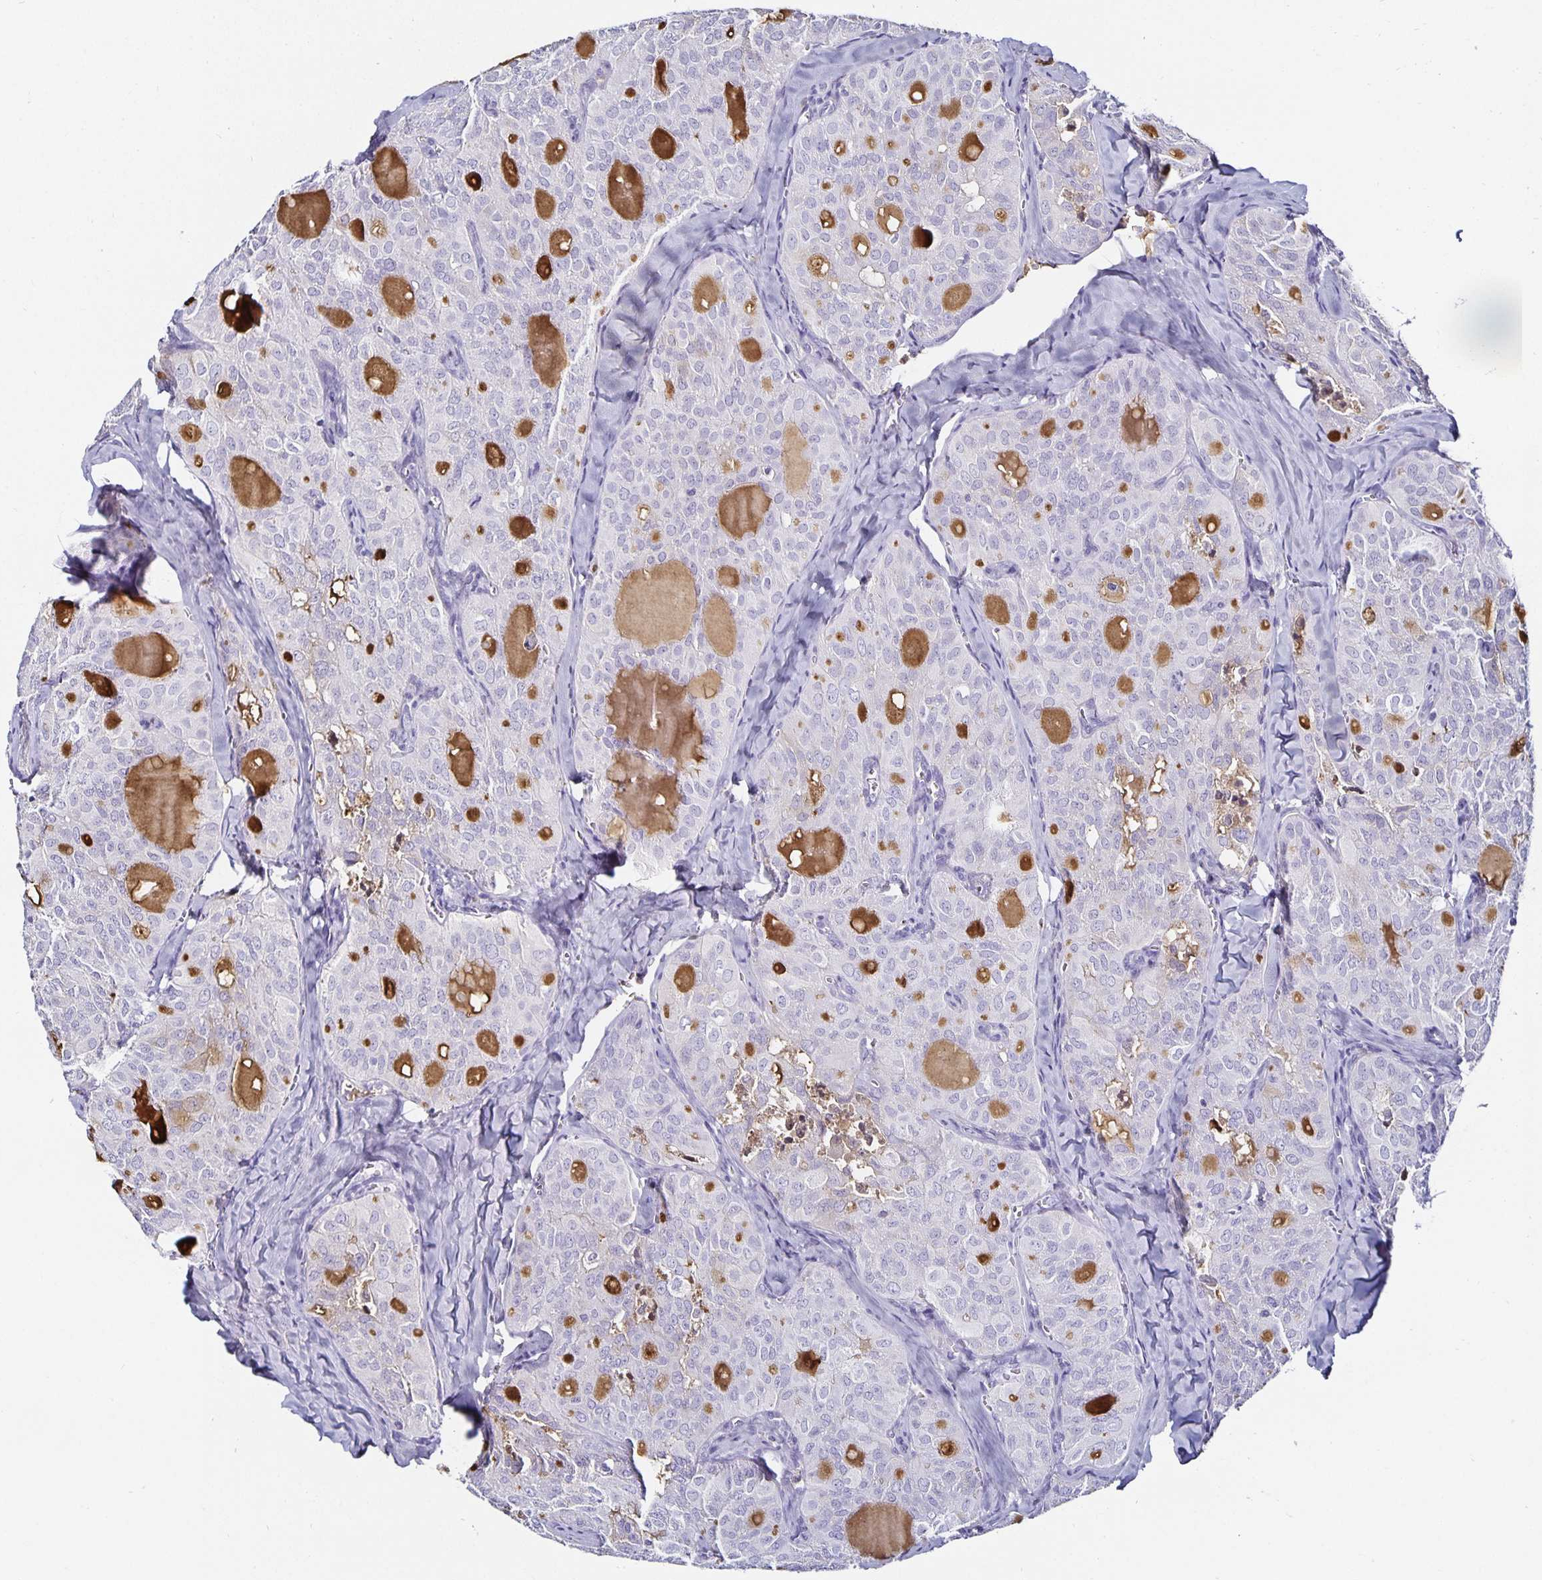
{"staining": {"intensity": "negative", "quantity": "none", "location": "none"}, "tissue": "thyroid cancer", "cell_type": "Tumor cells", "image_type": "cancer", "snomed": [{"axis": "morphology", "description": "Follicular adenoma carcinoma, NOS"}, {"axis": "topography", "description": "Thyroid gland"}], "caption": "High power microscopy micrograph of an immunohistochemistry (IHC) photomicrograph of thyroid cancer, revealing no significant expression in tumor cells.", "gene": "TTR", "patient": {"sex": "male", "age": 75}}